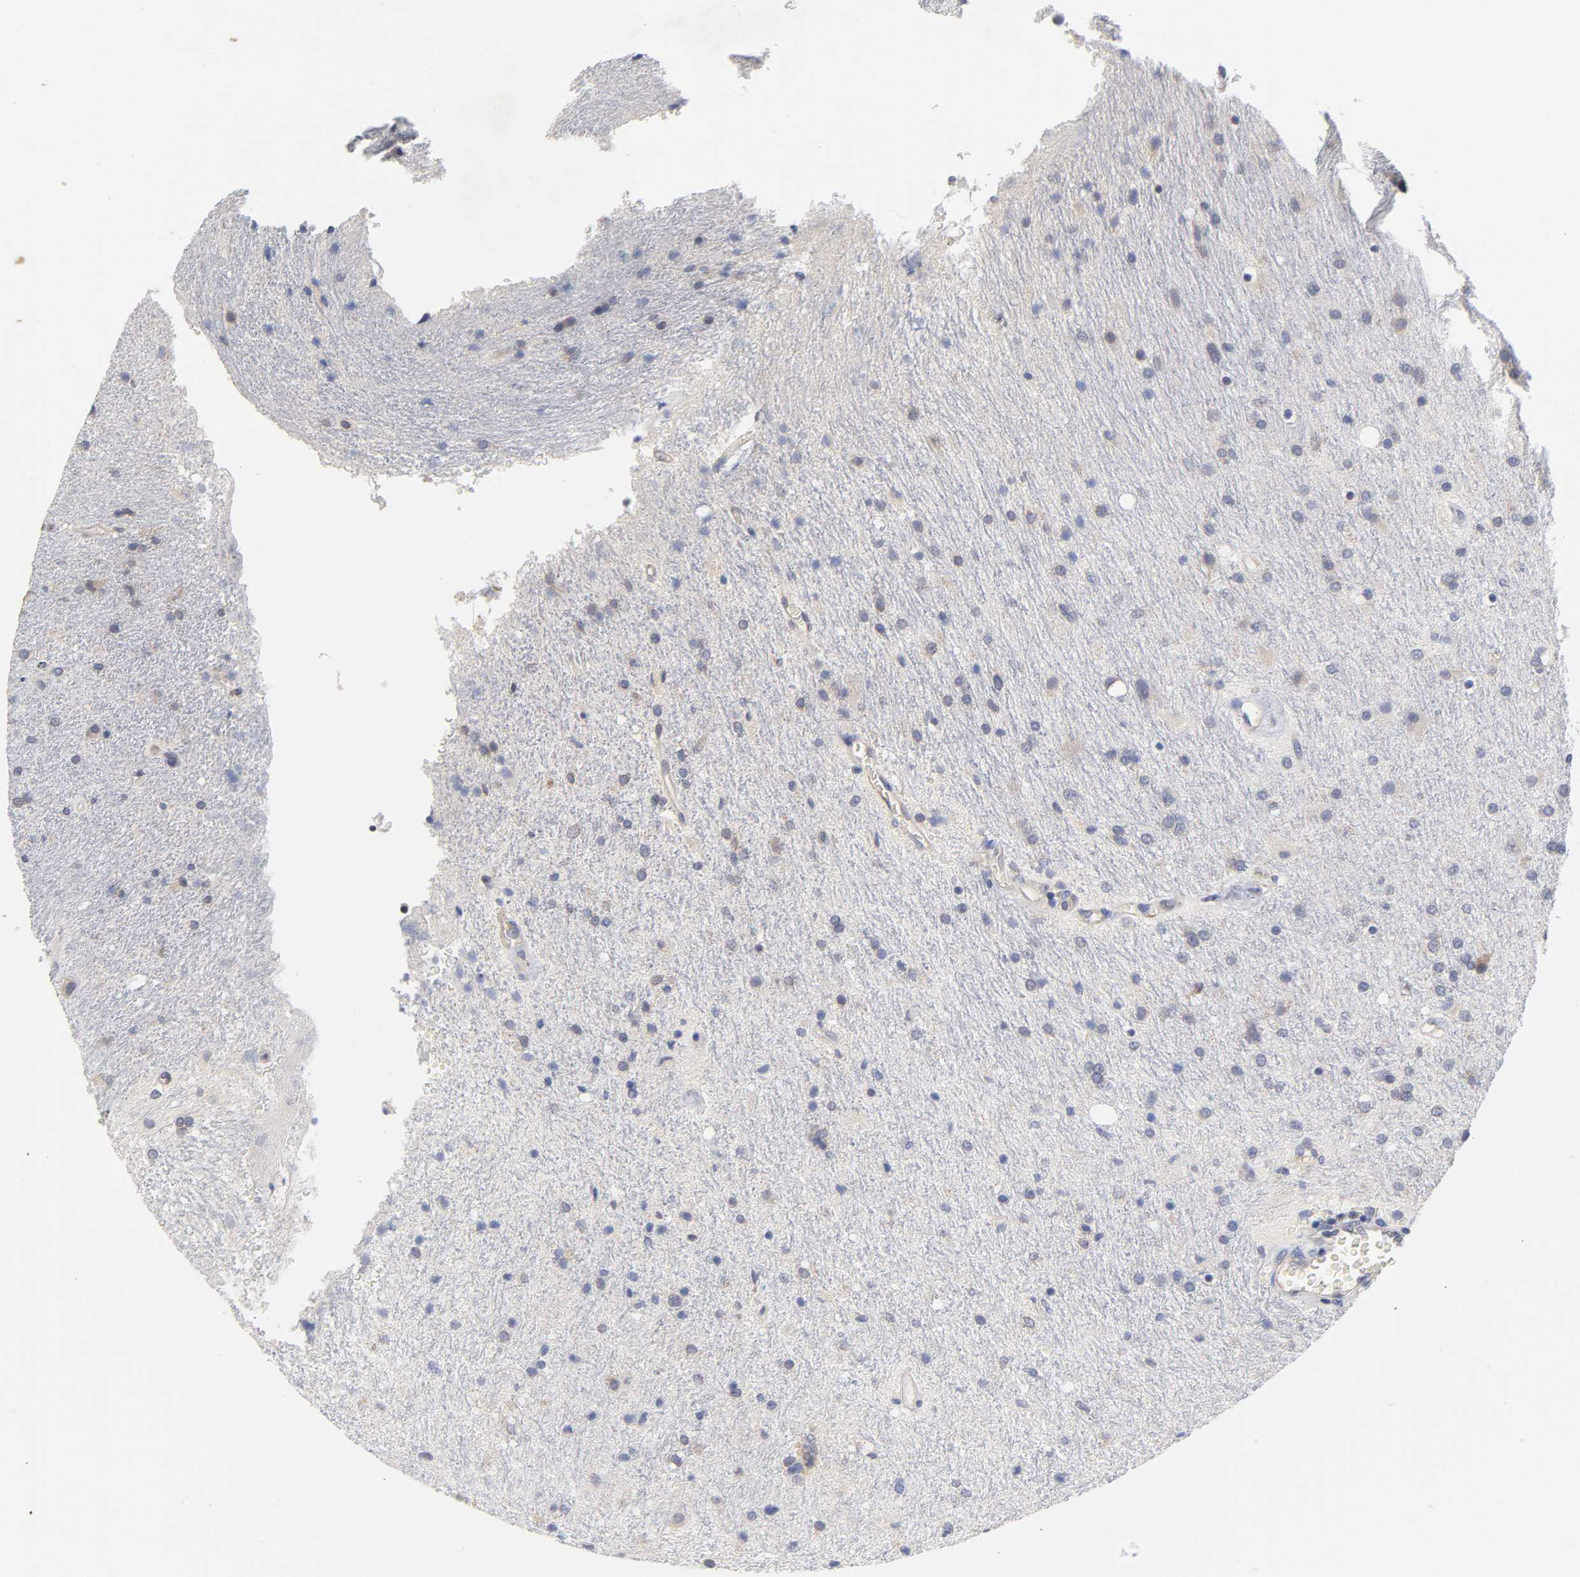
{"staining": {"intensity": "moderate", "quantity": ">75%", "location": "cytoplasmic/membranous"}, "tissue": "glioma", "cell_type": "Tumor cells", "image_type": "cancer", "snomed": [{"axis": "morphology", "description": "Normal tissue, NOS"}, {"axis": "morphology", "description": "Glioma, malignant, High grade"}, {"axis": "topography", "description": "Cerebral cortex"}], "caption": "An IHC micrograph of tumor tissue is shown. Protein staining in brown shows moderate cytoplasmic/membranous positivity in high-grade glioma (malignant) within tumor cells. (Stains: DAB (3,3'-diaminobenzidine) in brown, nuclei in blue, Microscopy: brightfield microscopy at high magnification).", "gene": "RPS29", "patient": {"sex": "male", "age": 56}}